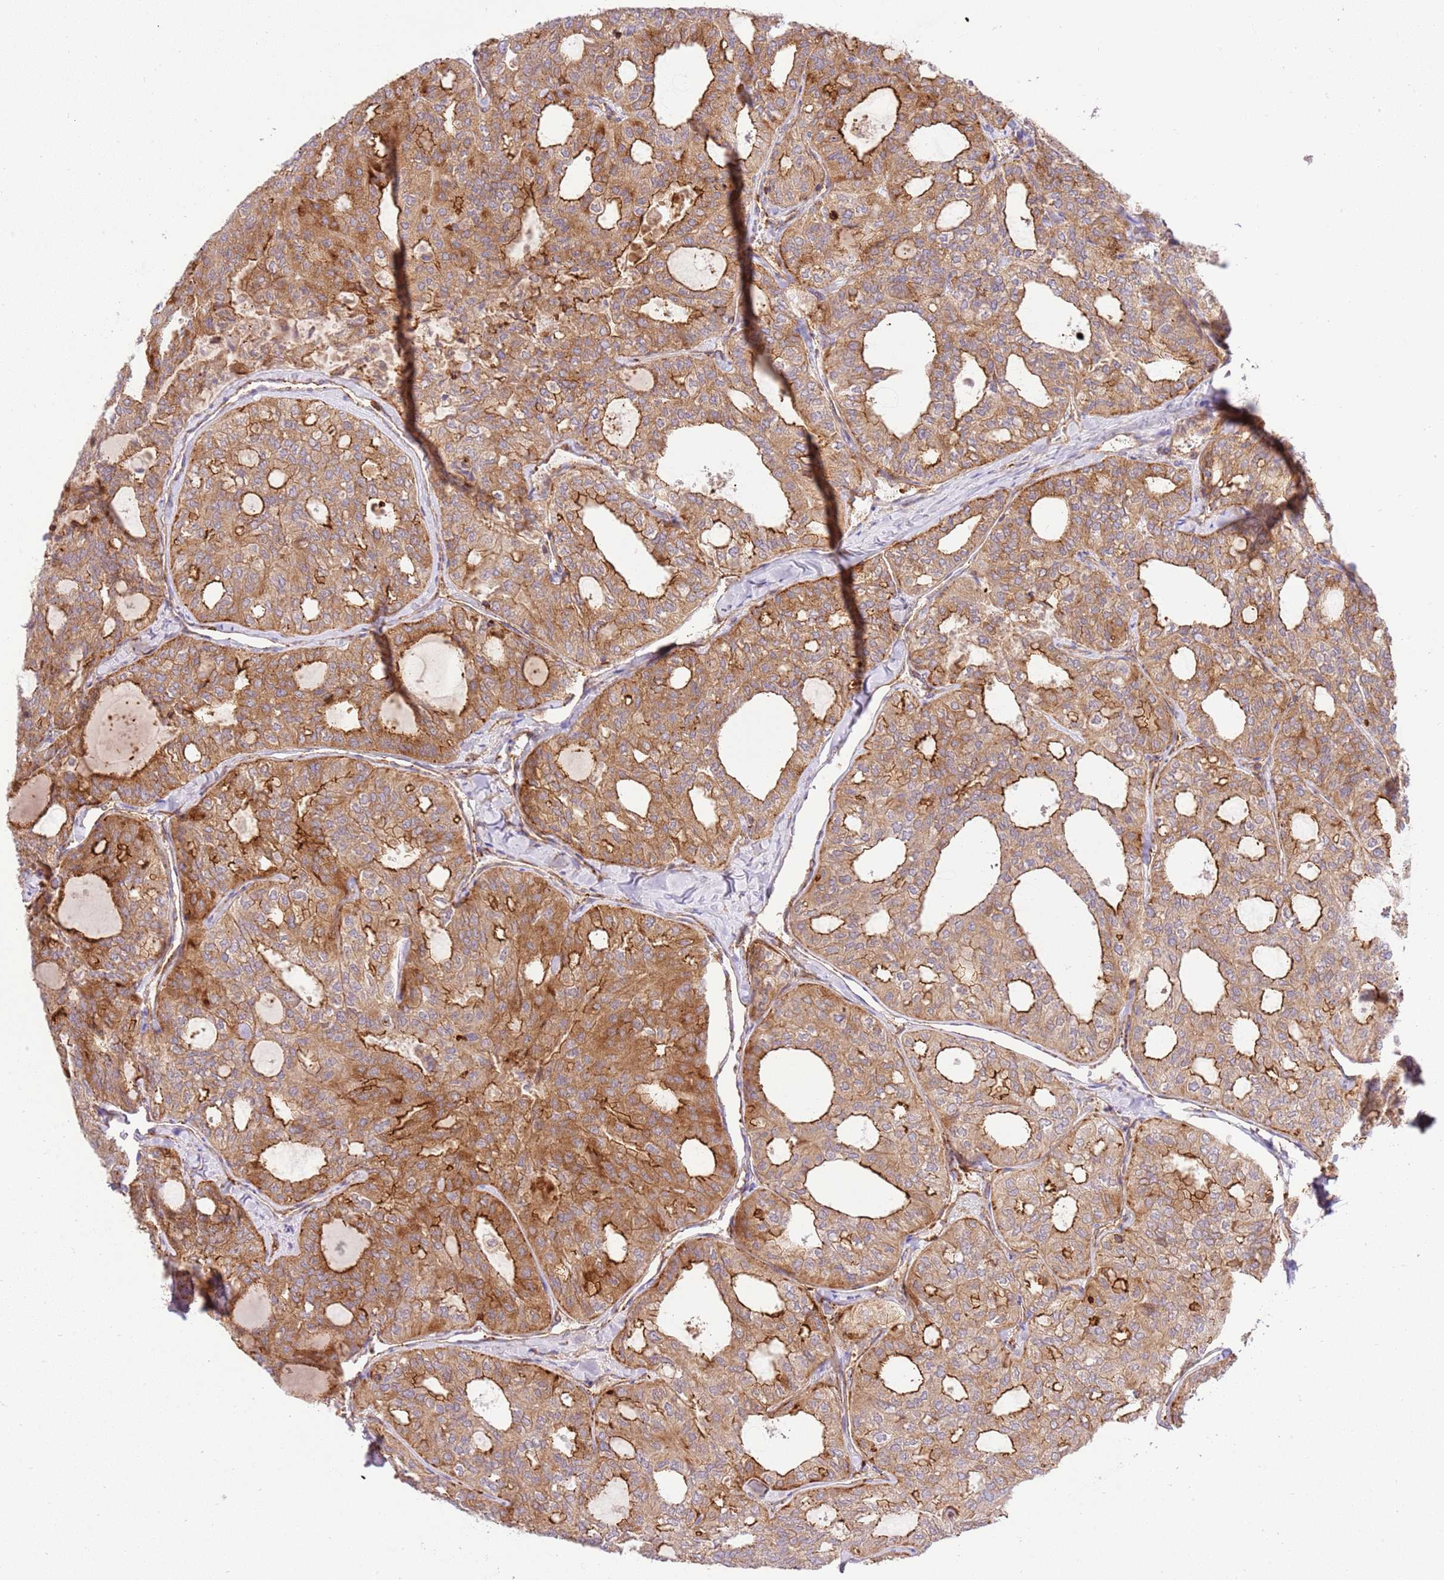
{"staining": {"intensity": "moderate", "quantity": ">75%", "location": "cytoplasmic/membranous"}, "tissue": "thyroid cancer", "cell_type": "Tumor cells", "image_type": "cancer", "snomed": [{"axis": "morphology", "description": "Follicular adenoma carcinoma, NOS"}, {"axis": "topography", "description": "Thyroid gland"}], "caption": "A histopathology image showing moderate cytoplasmic/membranous expression in approximately >75% of tumor cells in thyroid cancer, as visualized by brown immunohistochemical staining.", "gene": "EFCAB8", "patient": {"sex": "male", "age": 75}}